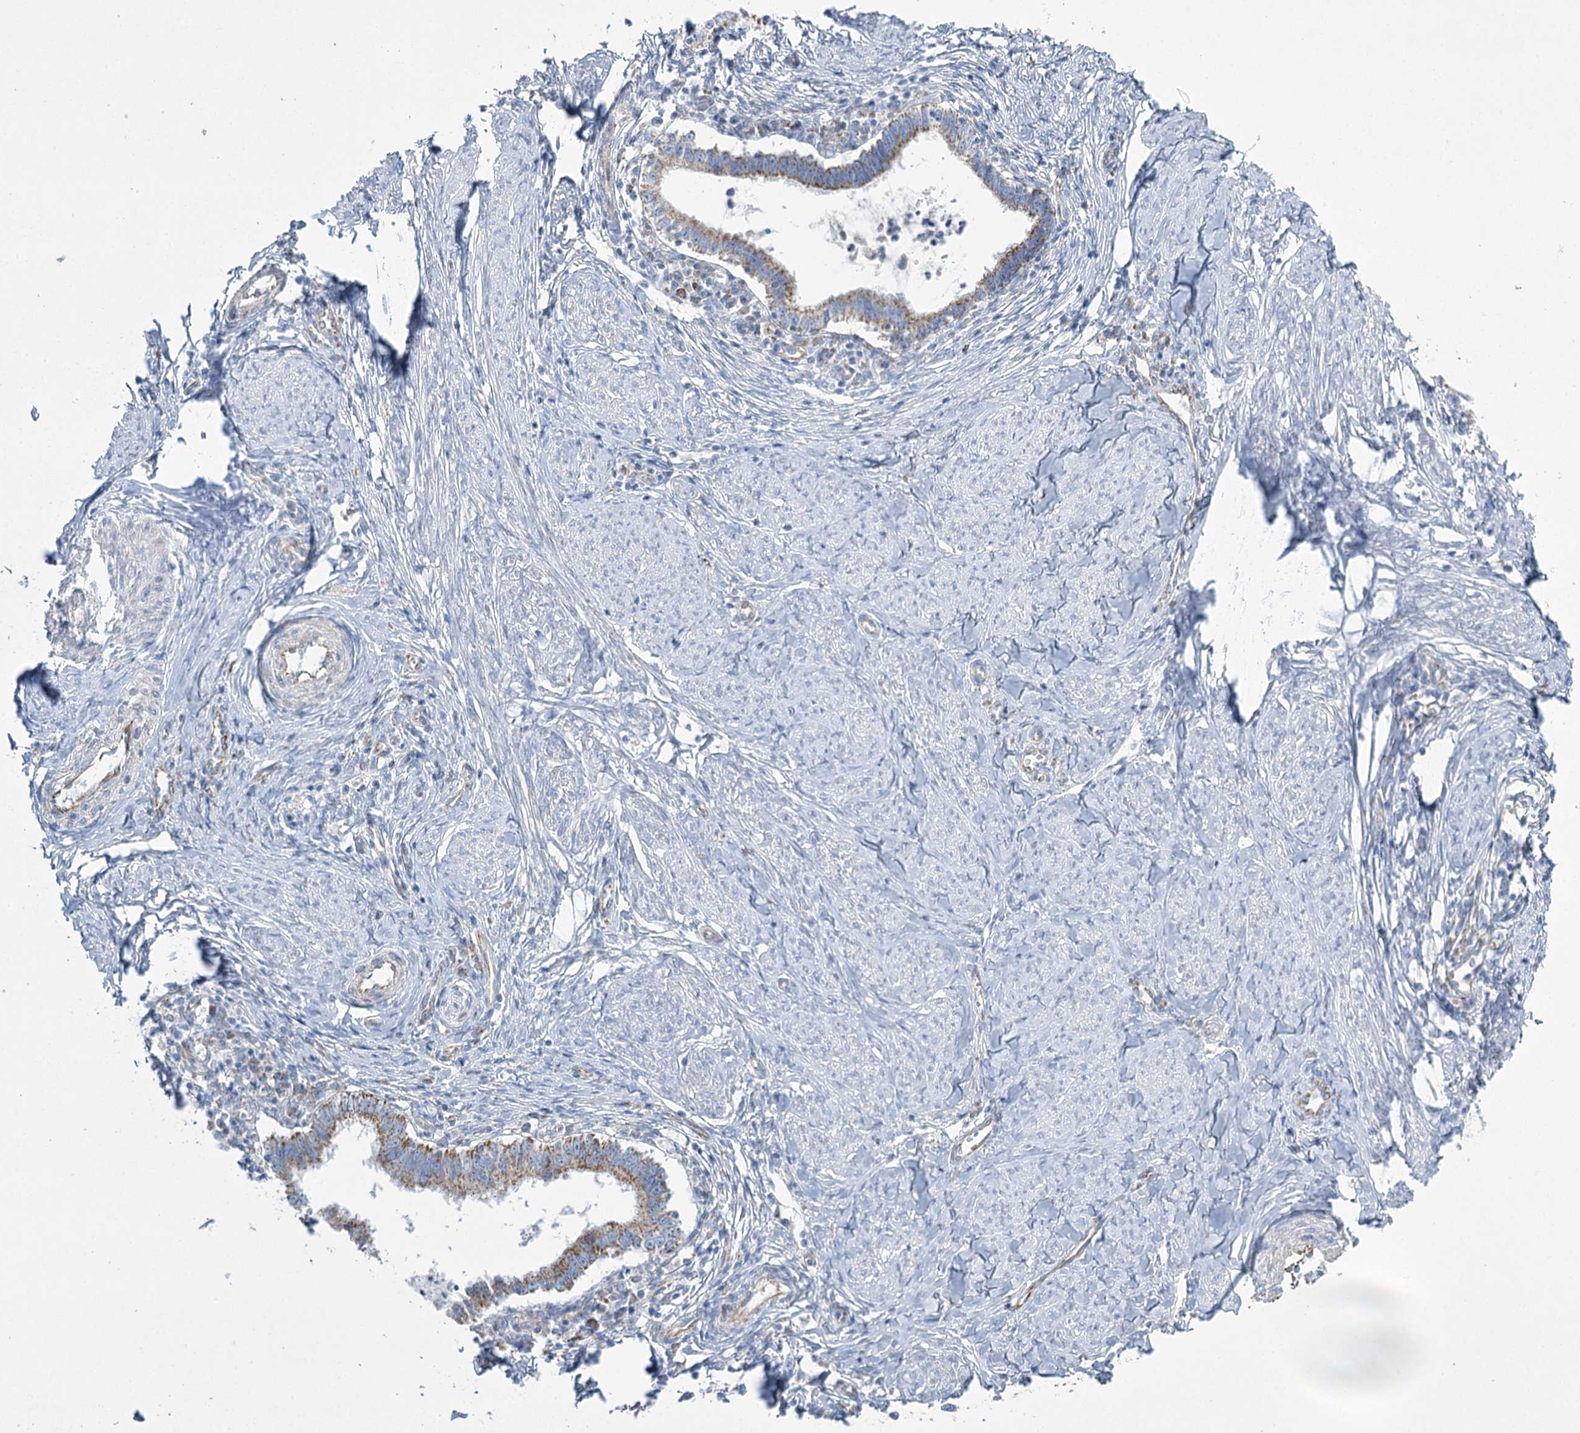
{"staining": {"intensity": "strong", "quantity": "25%-75%", "location": "cytoplasmic/membranous"}, "tissue": "cervical cancer", "cell_type": "Tumor cells", "image_type": "cancer", "snomed": [{"axis": "morphology", "description": "Adenocarcinoma, NOS"}, {"axis": "topography", "description": "Cervix"}], "caption": "The photomicrograph displays a brown stain indicating the presence of a protein in the cytoplasmic/membranous of tumor cells in cervical cancer (adenocarcinoma). (DAB (3,3'-diaminobenzidine) = brown stain, brightfield microscopy at high magnification).", "gene": "DHTKD1", "patient": {"sex": "female", "age": 36}}